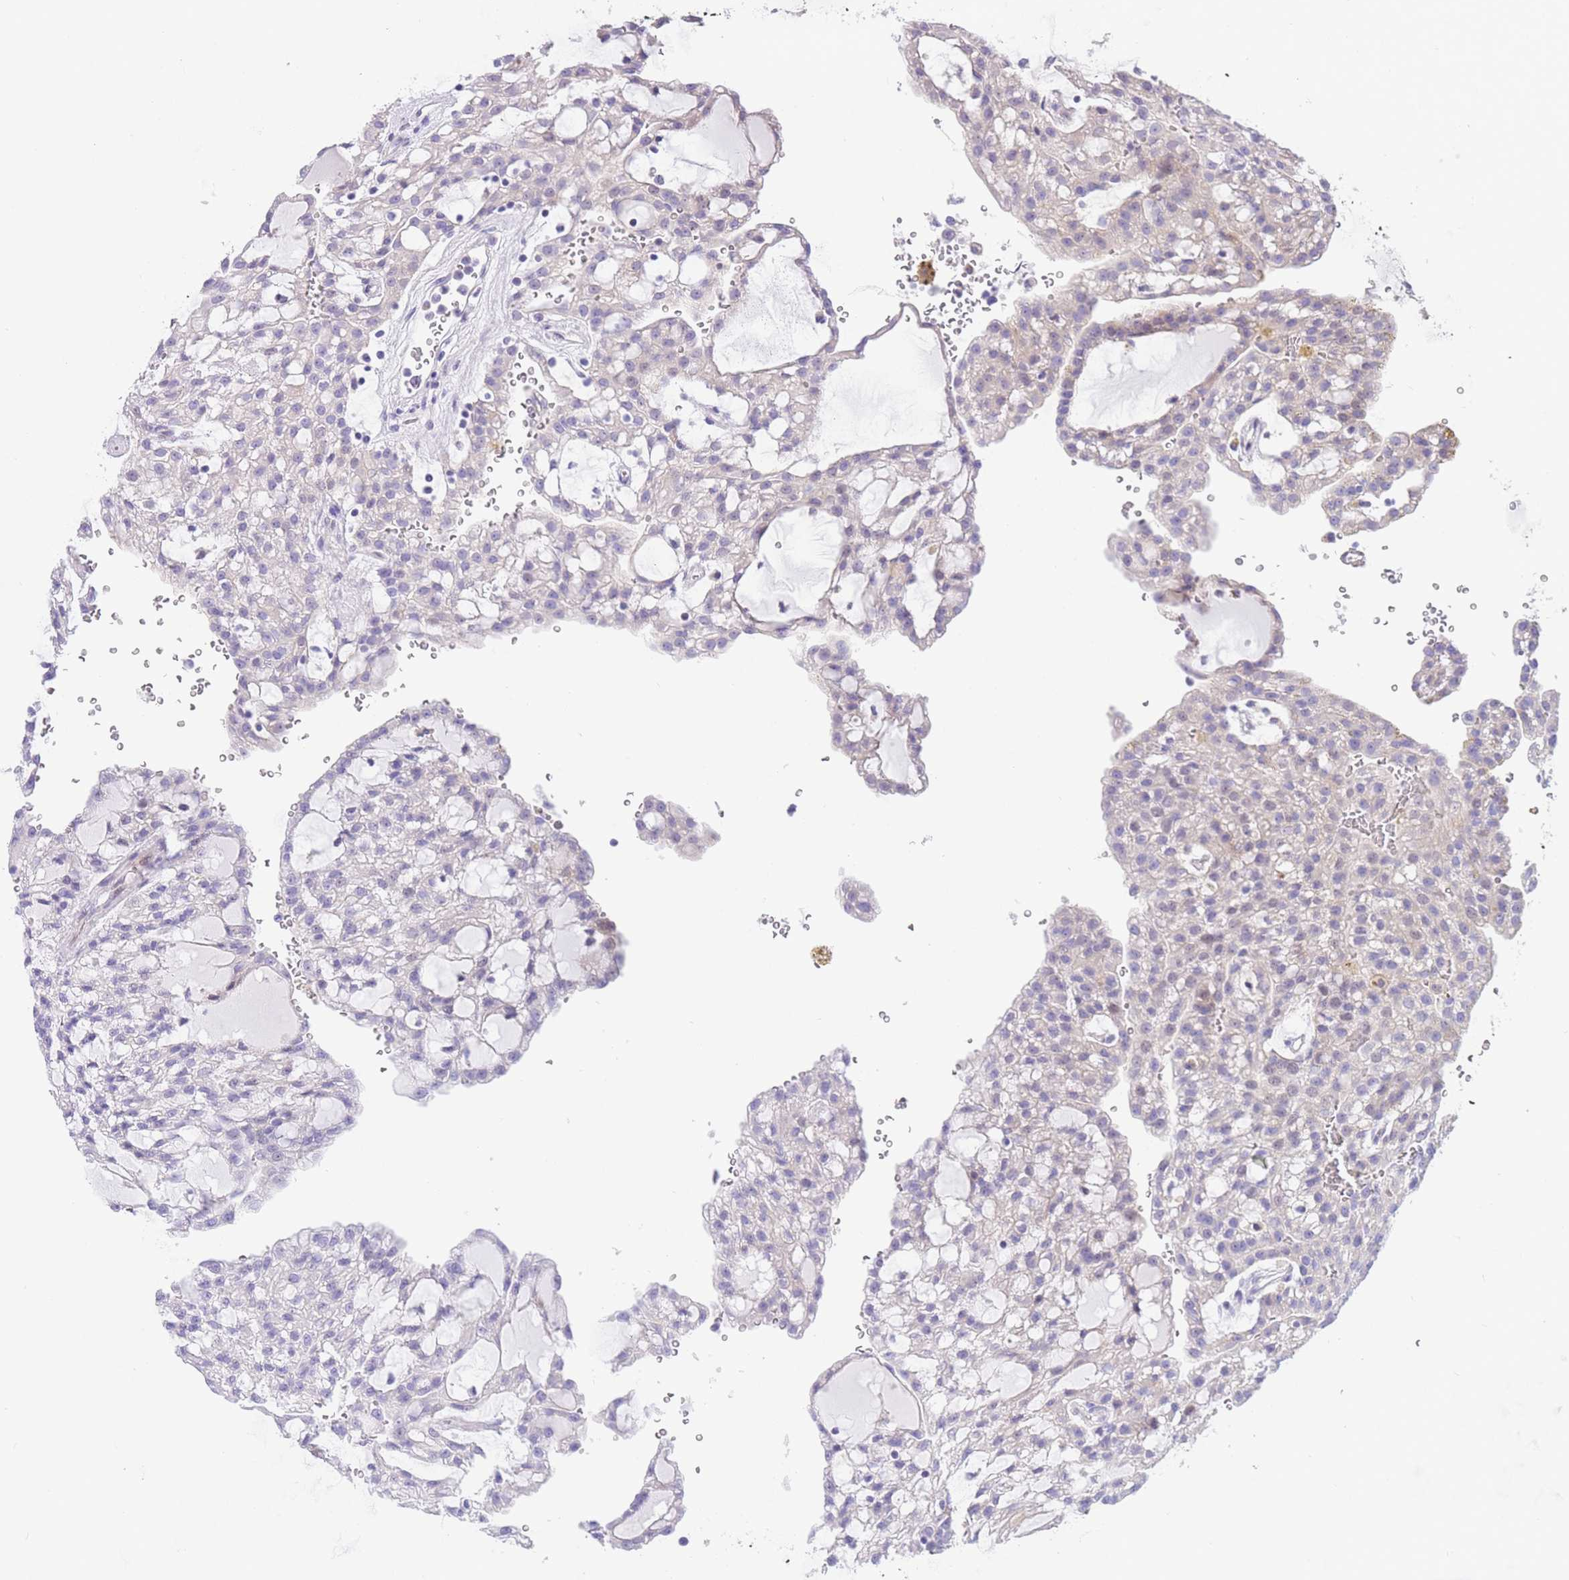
{"staining": {"intensity": "negative", "quantity": "none", "location": "none"}, "tissue": "renal cancer", "cell_type": "Tumor cells", "image_type": "cancer", "snomed": [{"axis": "morphology", "description": "Adenocarcinoma, NOS"}, {"axis": "topography", "description": "Kidney"}], "caption": "This is a histopathology image of immunohistochemistry (IHC) staining of renal cancer (adenocarcinoma), which shows no expression in tumor cells.", "gene": "TIFAB", "patient": {"sex": "male", "age": 63}}